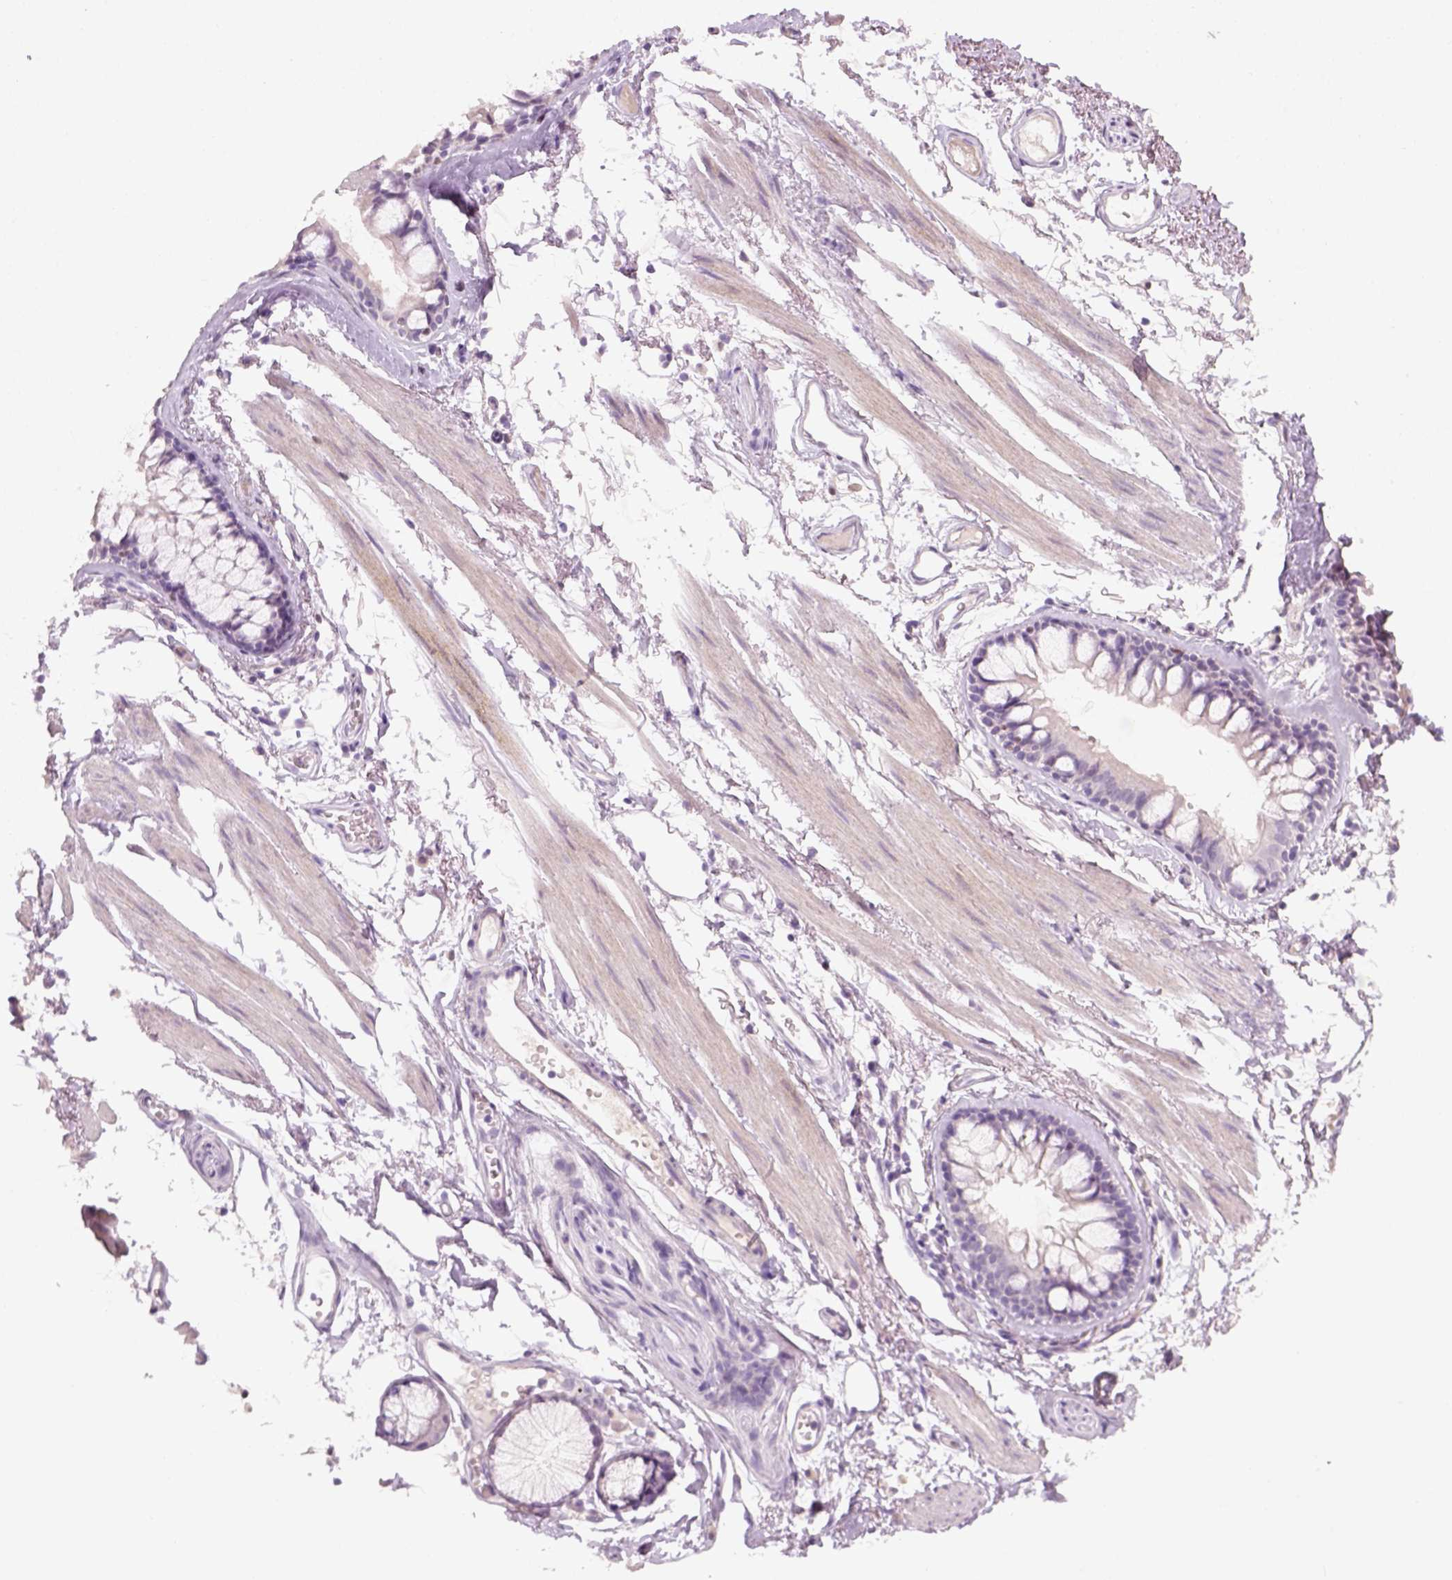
{"staining": {"intensity": "negative", "quantity": "none", "location": "none"}, "tissue": "adipose tissue", "cell_type": "Adipocytes", "image_type": "normal", "snomed": [{"axis": "morphology", "description": "Normal tissue, NOS"}, {"axis": "topography", "description": "Cartilage tissue"}, {"axis": "topography", "description": "Bronchus"}], "caption": "A high-resolution photomicrograph shows immunohistochemistry staining of unremarkable adipose tissue, which reveals no significant staining in adipocytes.", "gene": "GFI1B", "patient": {"sex": "female", "age": 79}}